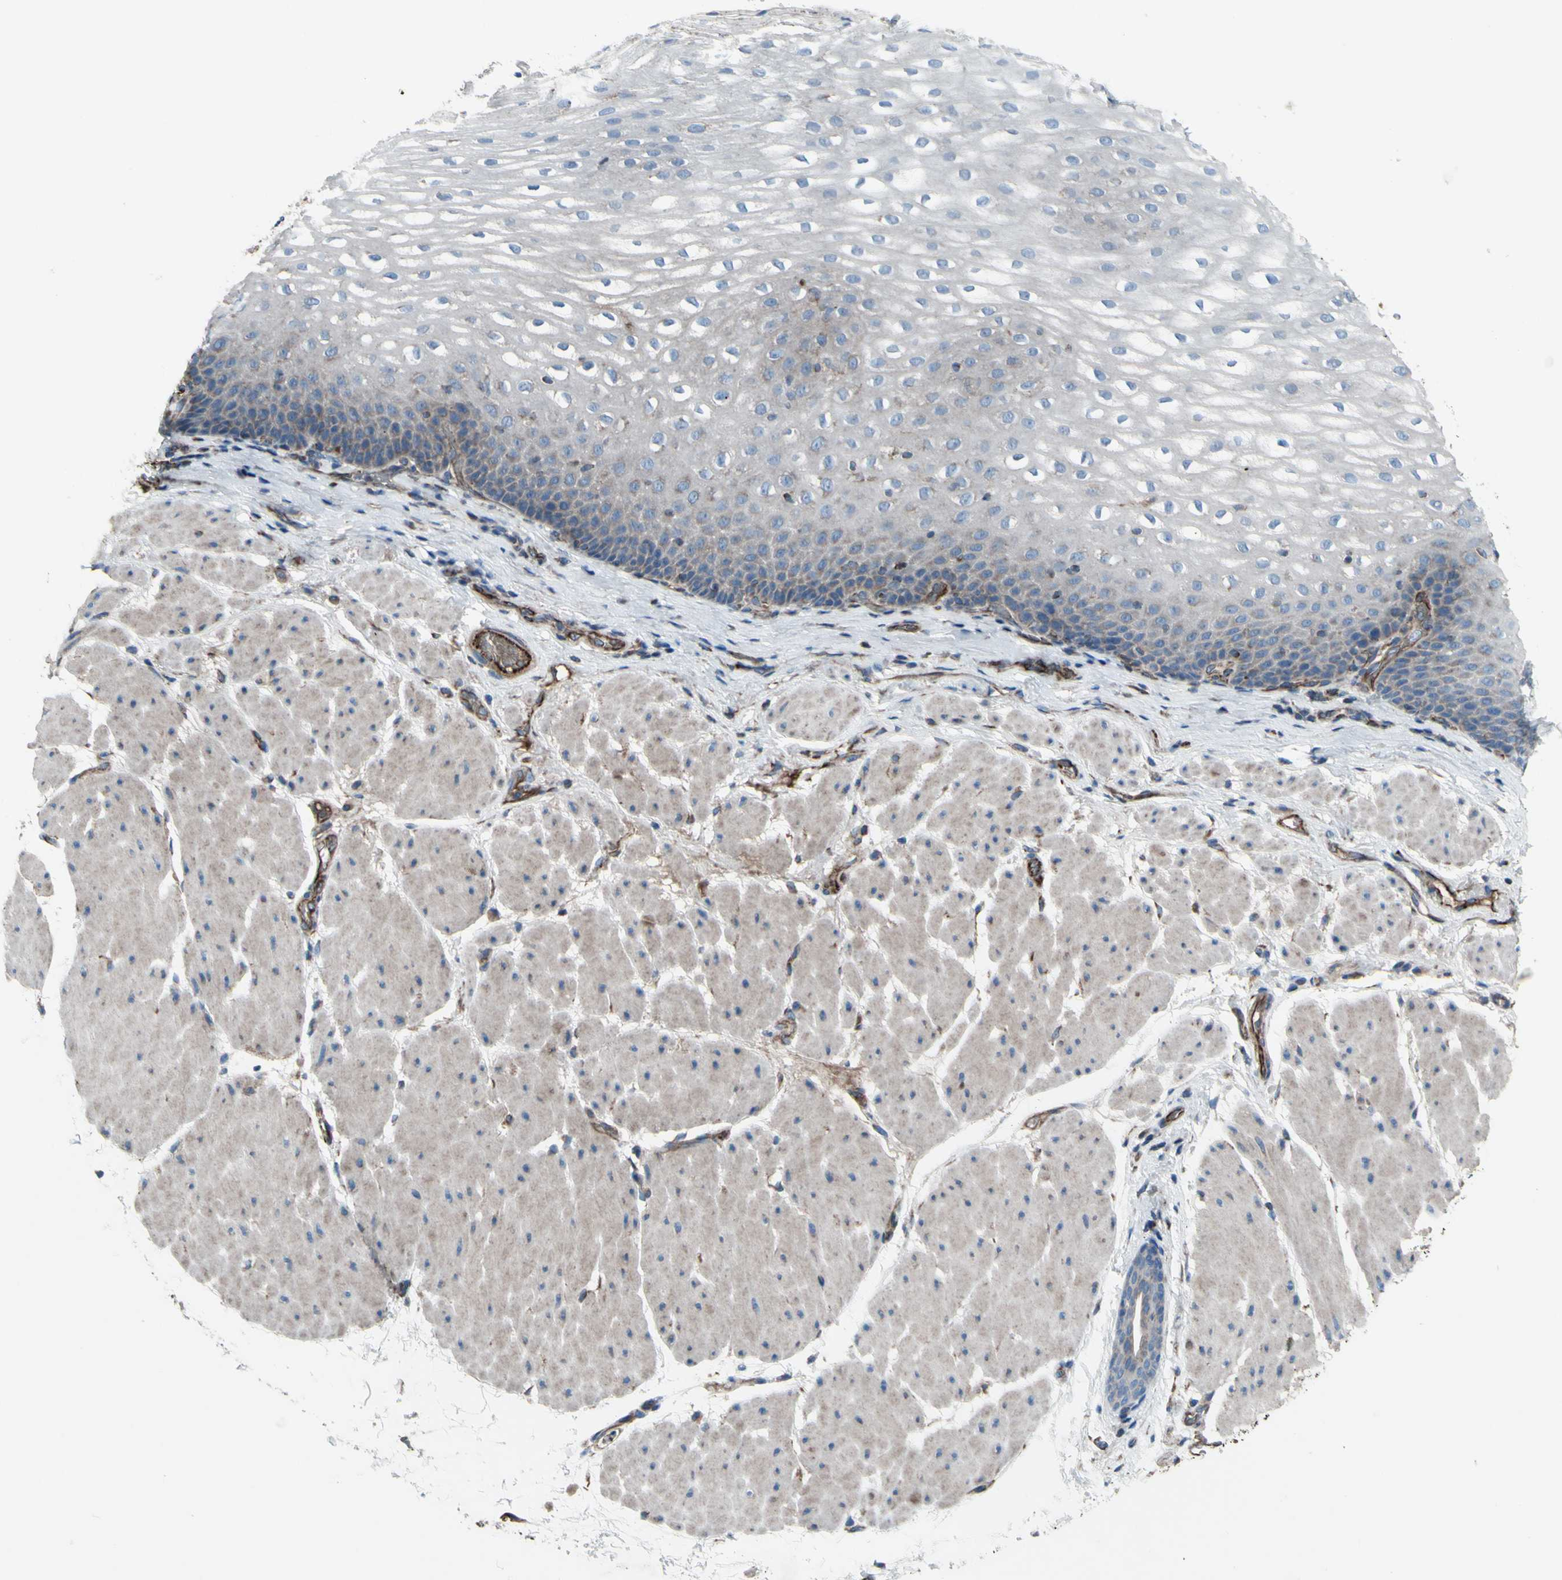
{"staining": {"intensity": "weak", "quantity": "25%-75%", "location": "cytoplasmic/membranous"}, "tissue": "esophagus", "cell_type": "Squamous epithelial cells", "image_type": "normal", "snomed": [{"axis": "morphology", "description": "Normal tissue, NOS"}, {"axis": "topography", "description": "Esophagus"}], "caption": "Immunohistochemistry photomicrograph of normal human esophagus stained for a protein (brown), which reveals low levels of weak cytoplasmic/membranous expression in about 25%-75% of squamous epithelial cells.", "gene": "EMC7", "patient": {"sex": "male", "age": 48}}